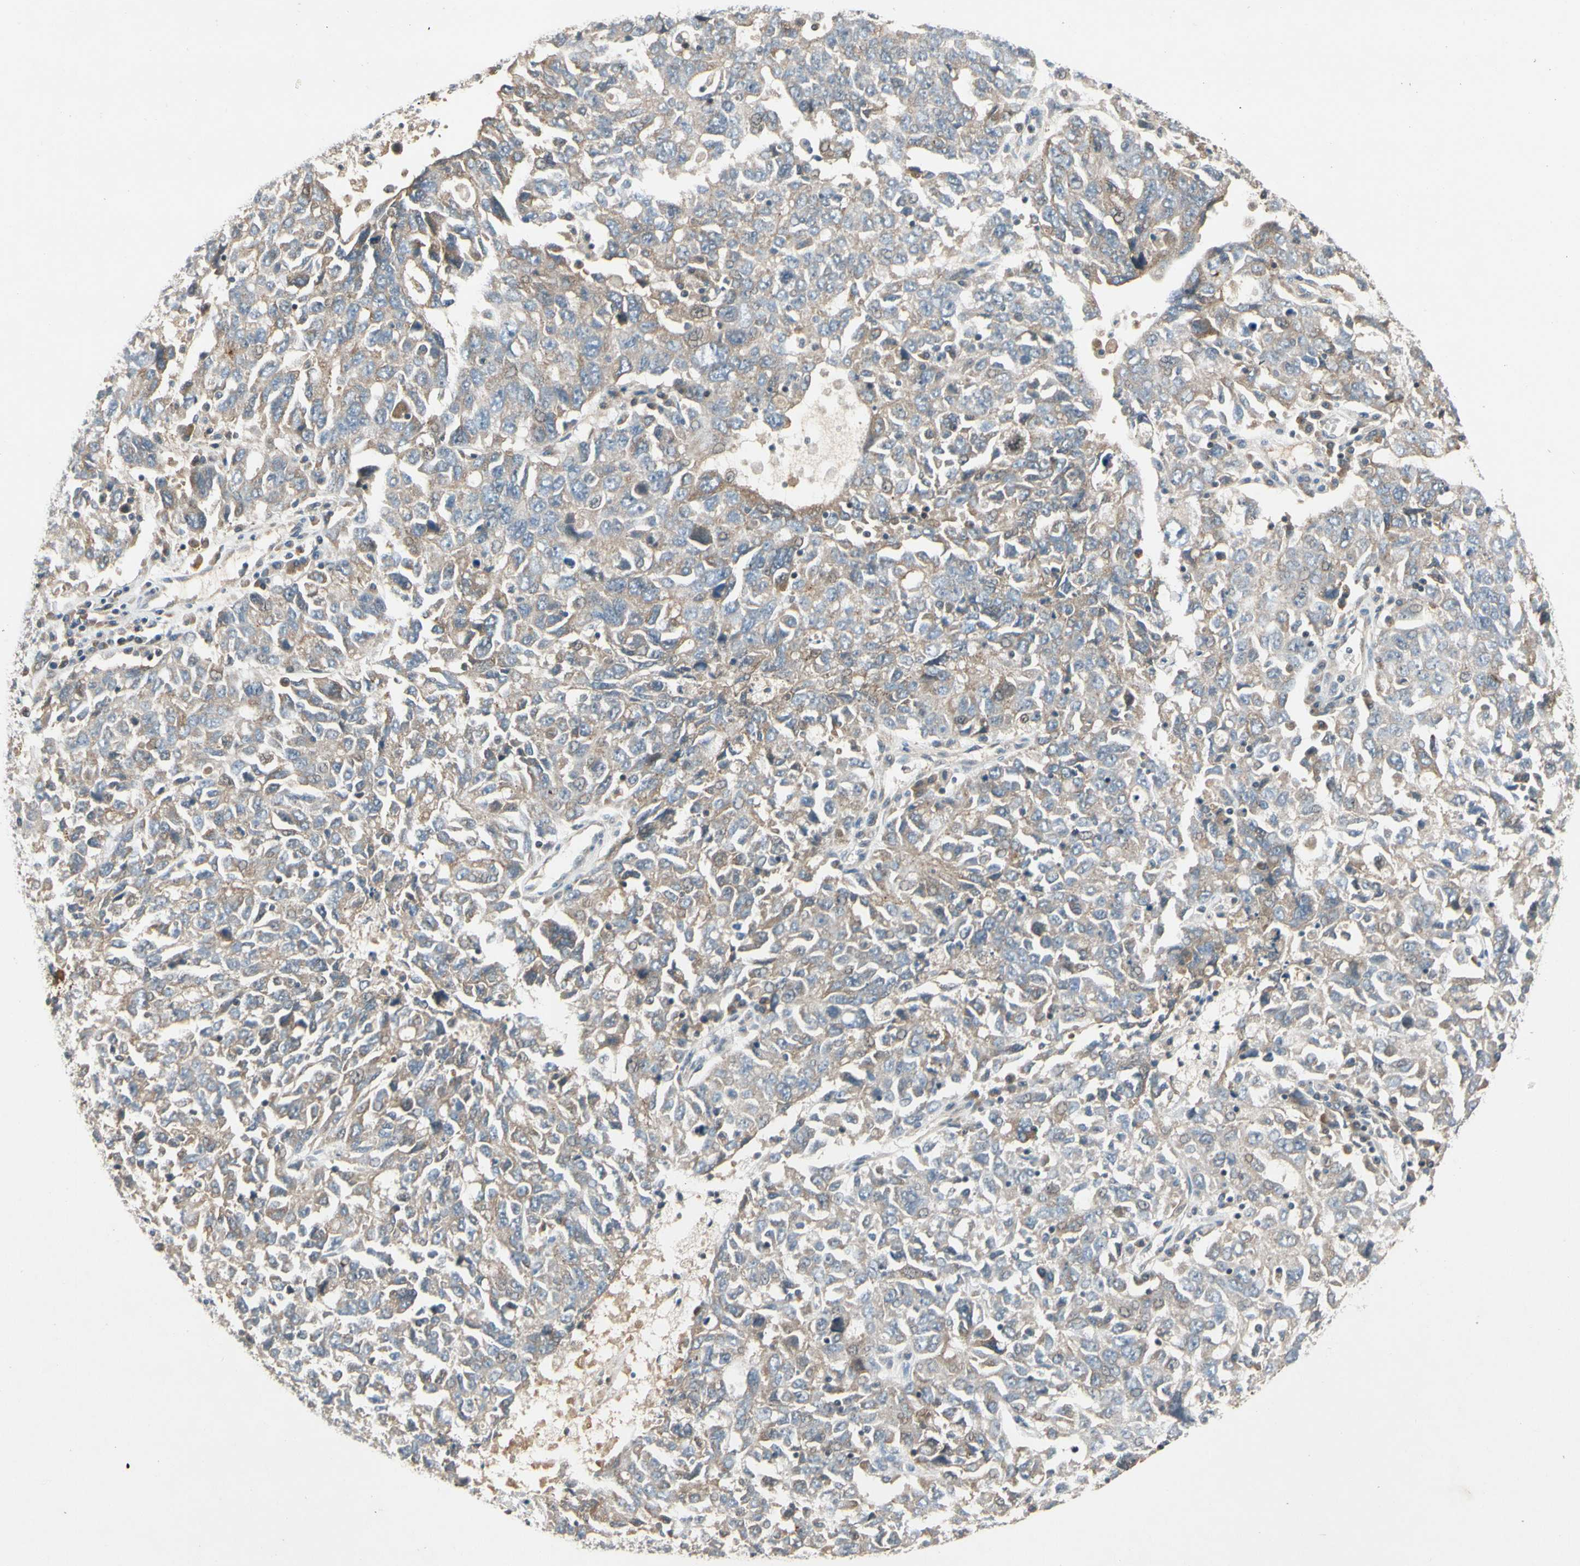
{"staining": {"intensity": "weak", "quantity": ">75%", "location": "cytoplasmic/membranous"}, "tissue": "ovarian cancer", "cell_type": "Tumor cells", "image_type": "cancer", "snomed": [{"axis": "morphology", "description": "Carcinoma, endometroid"}, {"axis": "topography", "description": "Ovary"}], "caption": "Endometroid carcinoma (ovarian) stained with DAB (3,3'-diaminobenzidine) IHC reveals low levels of weak cytoplasmic/membranous expression in approximately >75% of tumor cells.", "gene": "ICAM5", "patient": {"sex": "female", "age": 62}}